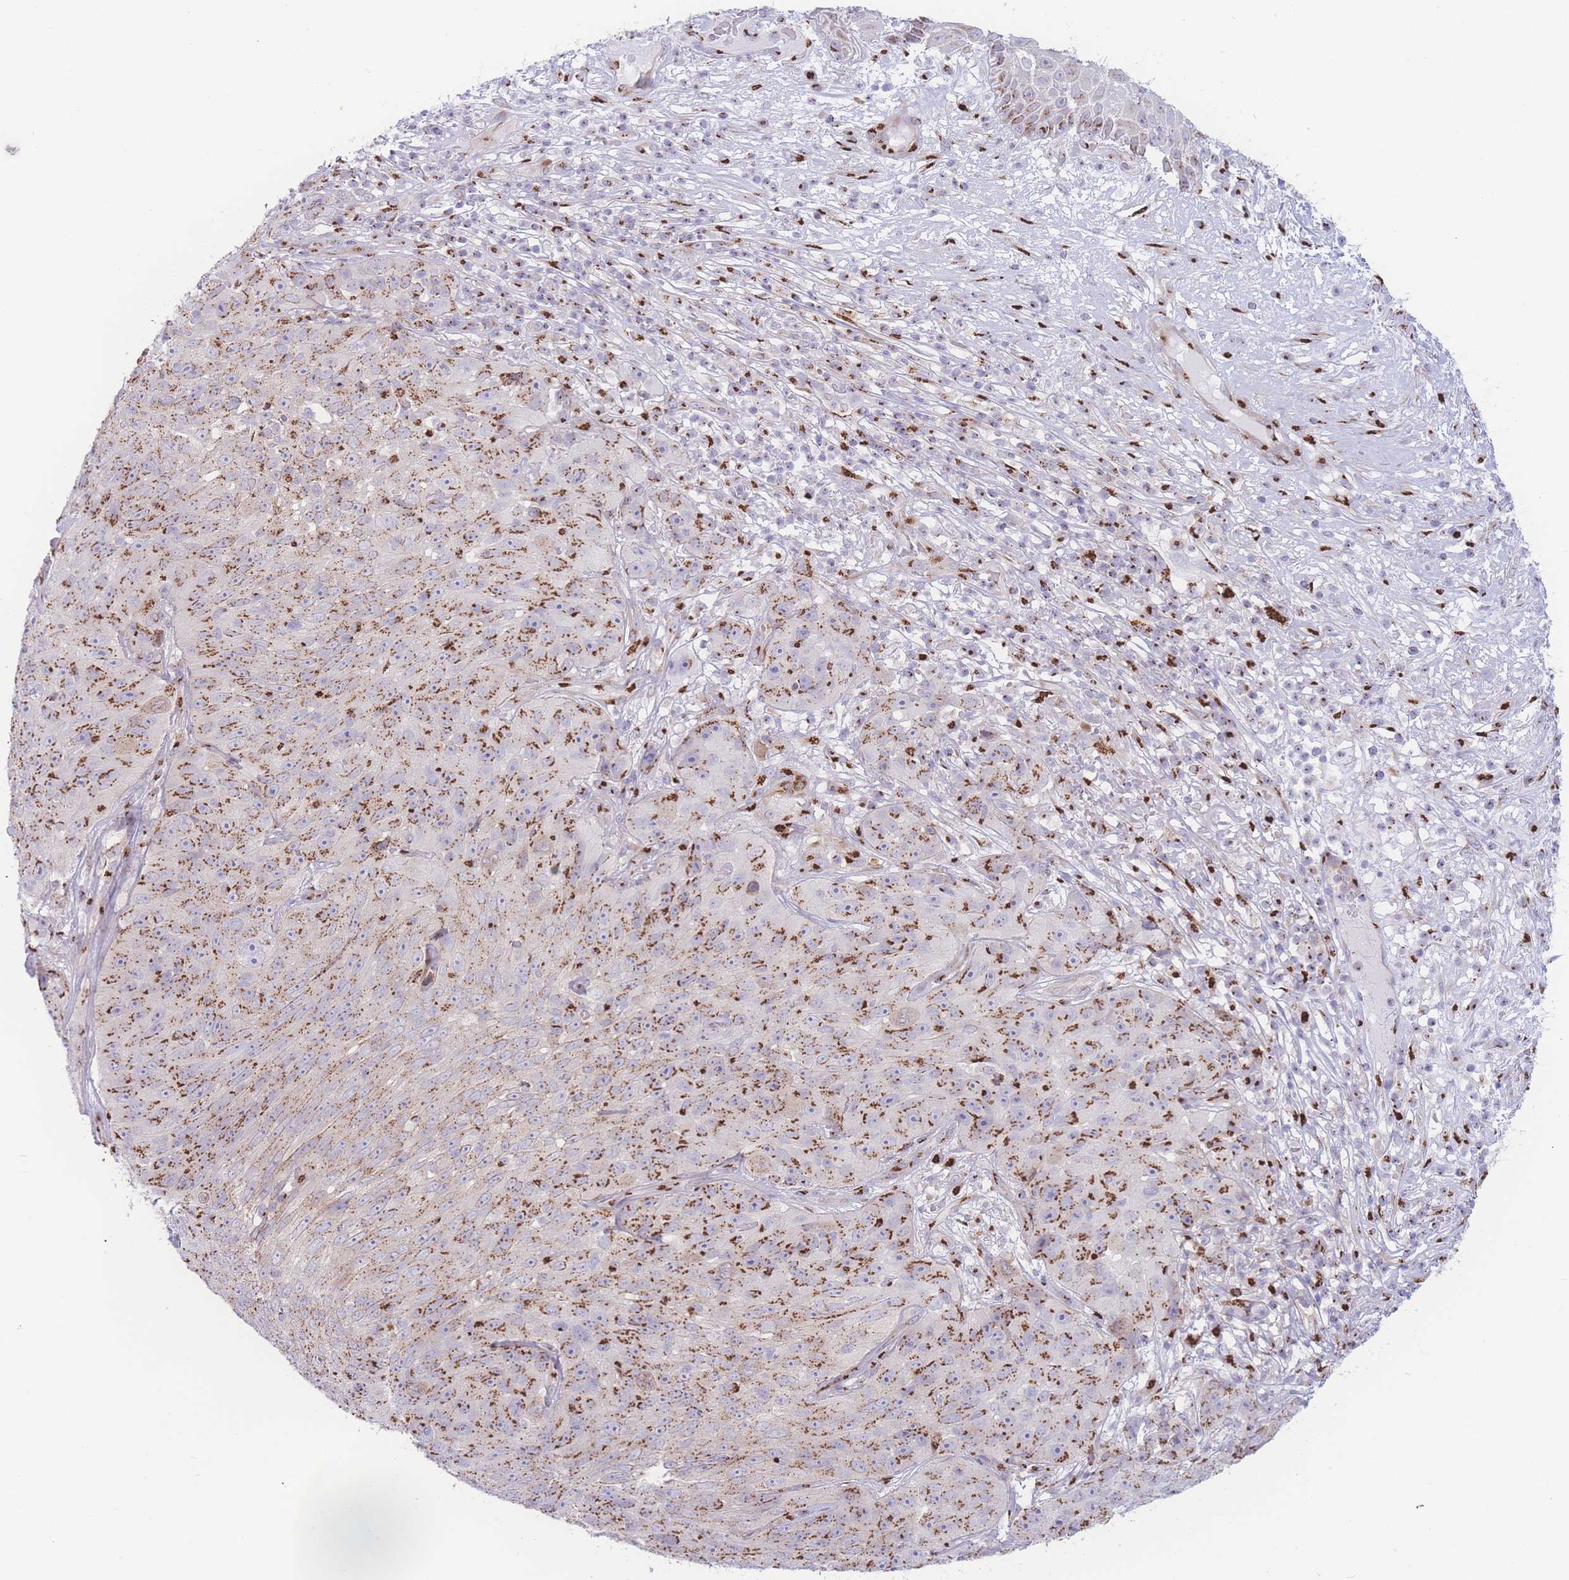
{"staining": {"intensity": "strong", "quantity": ">75%", "location": "cytoplasmic/membranous"}, "tissue": "skin cancer", "cell_type": "Tumor cells", "image_type": "cancer", "snomed": [{"axis": "morphology", "description": "Squamous cell carcinoma, NOS"}, {"axis": "topography", "description": "Skin"}], "caption": "Squamous cell carcinoma (skin) was stained to show a protein in brown. There is high levels of strong cytoplasmic/membranous expression in approximately >75% of tumor cells.", "gene": "GOLM2", "patient": {"sex": "female", "age": 87}}